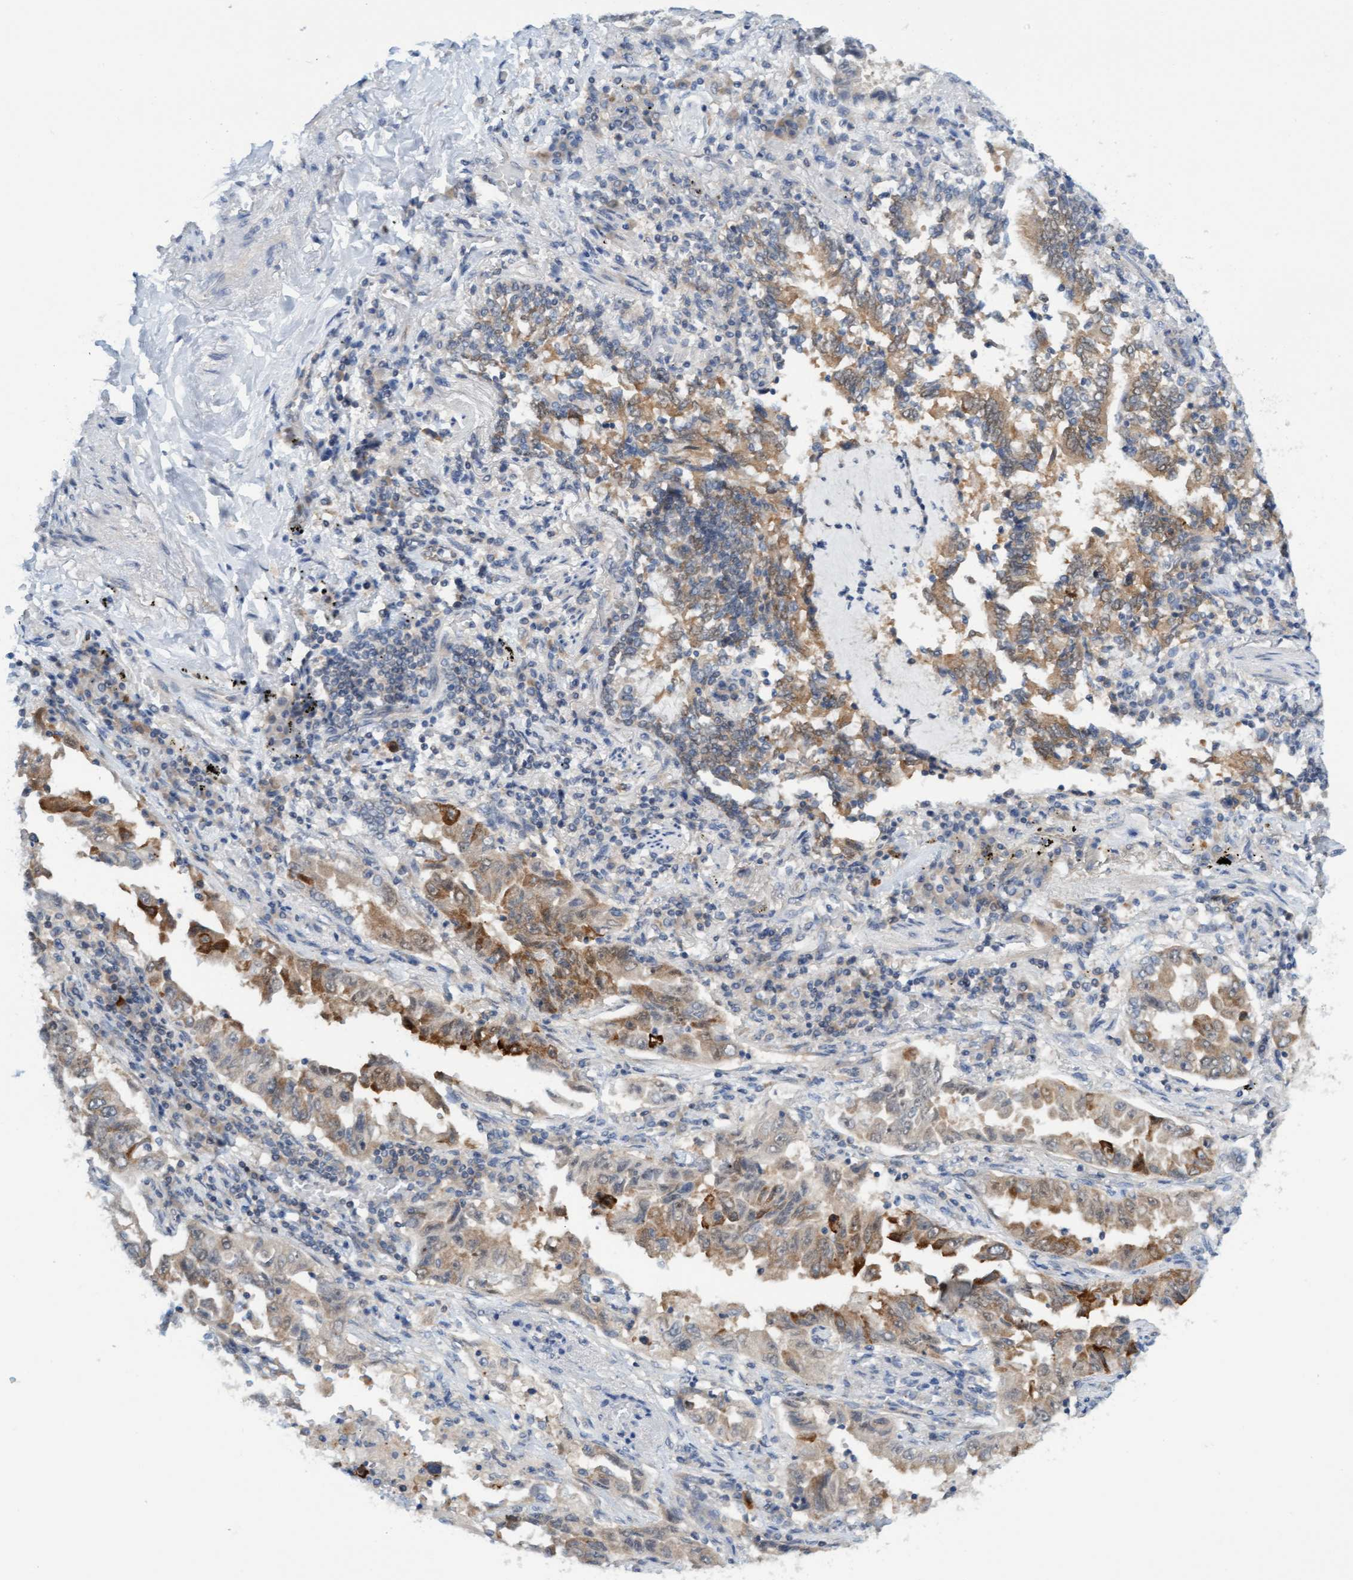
{"staining": {"intensity": "moderate", "quantity": "25%-75%", "location": "cytoplasmic/membranous"}, "tissue": "lung cancer", "cell_type": "Tumor cells", "image_type": "cancer", "snomed": [{"axis": "morphology", "description": "Adenocarcinoma, NOS"}, {"axis": "topography", "description": "Lung"}], "caption": "Tumor cells reveal medium levels of moderate cytoplasmic/membranous positivity in about 25%-75% of cells in human lung cancer. The staining was performed using DAB, with brown indicating positive protein expression. Nuclei are stained blue with hematoxylin.", "gene": "AMZ2", "patient": {"sex": "female", "age": 51}}